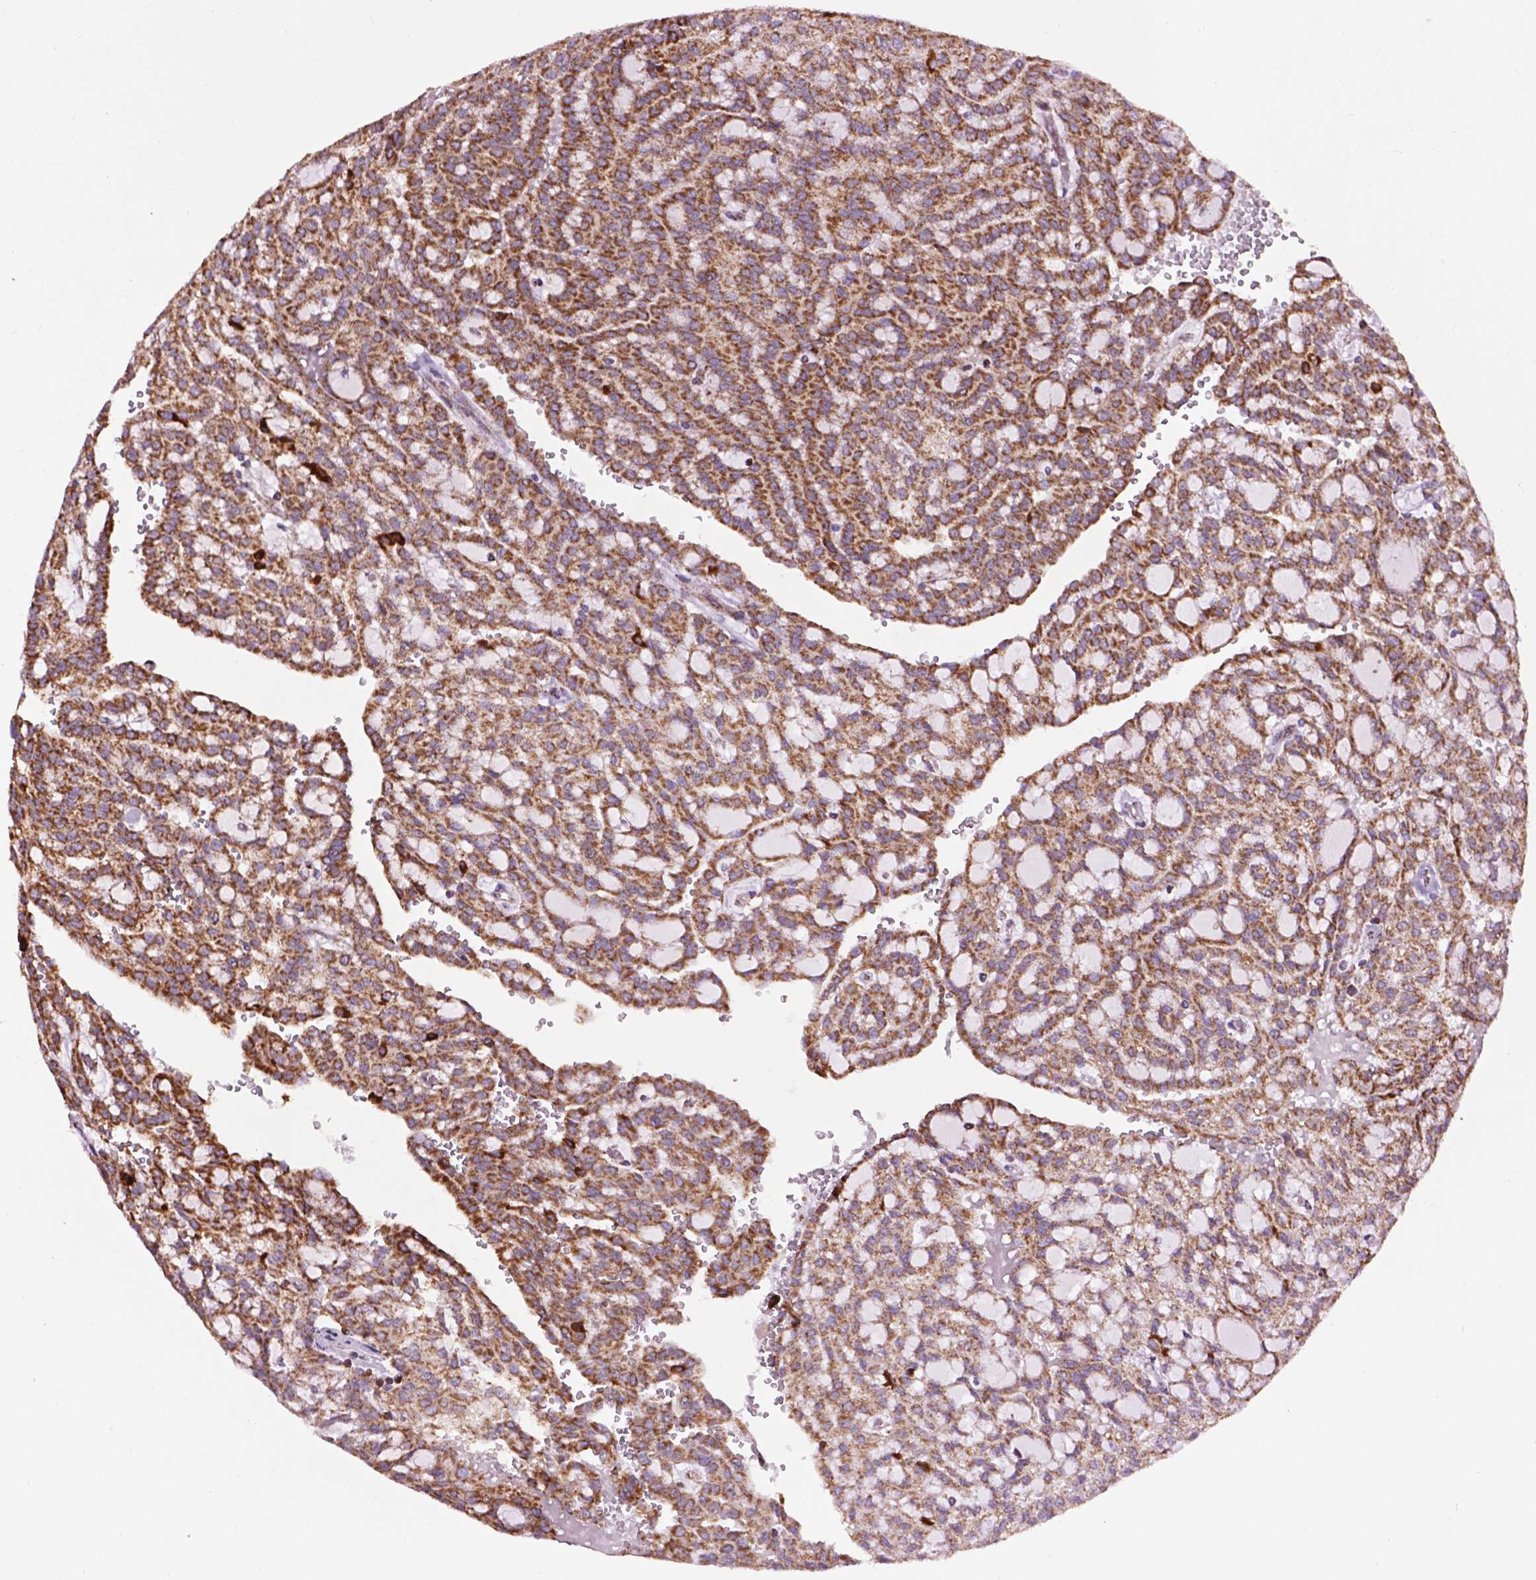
{"staining": {"intensity": "strong", "quantity": ">75%", "location": "cytoplasmic/membranous"}, "tissue": "renal cancer", "cell_type": "Tumor cells", "image_type": "cancer", "snomed": [{"axis": "morphology", "description": "Adenocarcinoma, NOS"}, {"axis": "topography", "description": "Kidney"}], "caption": "Immunohistochemistry (DAB) staining of adenocarcinoma (renal) displays strong cytoplasmic/membranous protein positivity in about >75% of tumor cells. The staining is performed using DAB (3,3'-diaminobenzidine) brown chromogen to label protein expression. The nuclei are counter-stained blue using hematoxylin.", "gene": "PYCR3", "patient": {"sex": "male", "age": 63}}